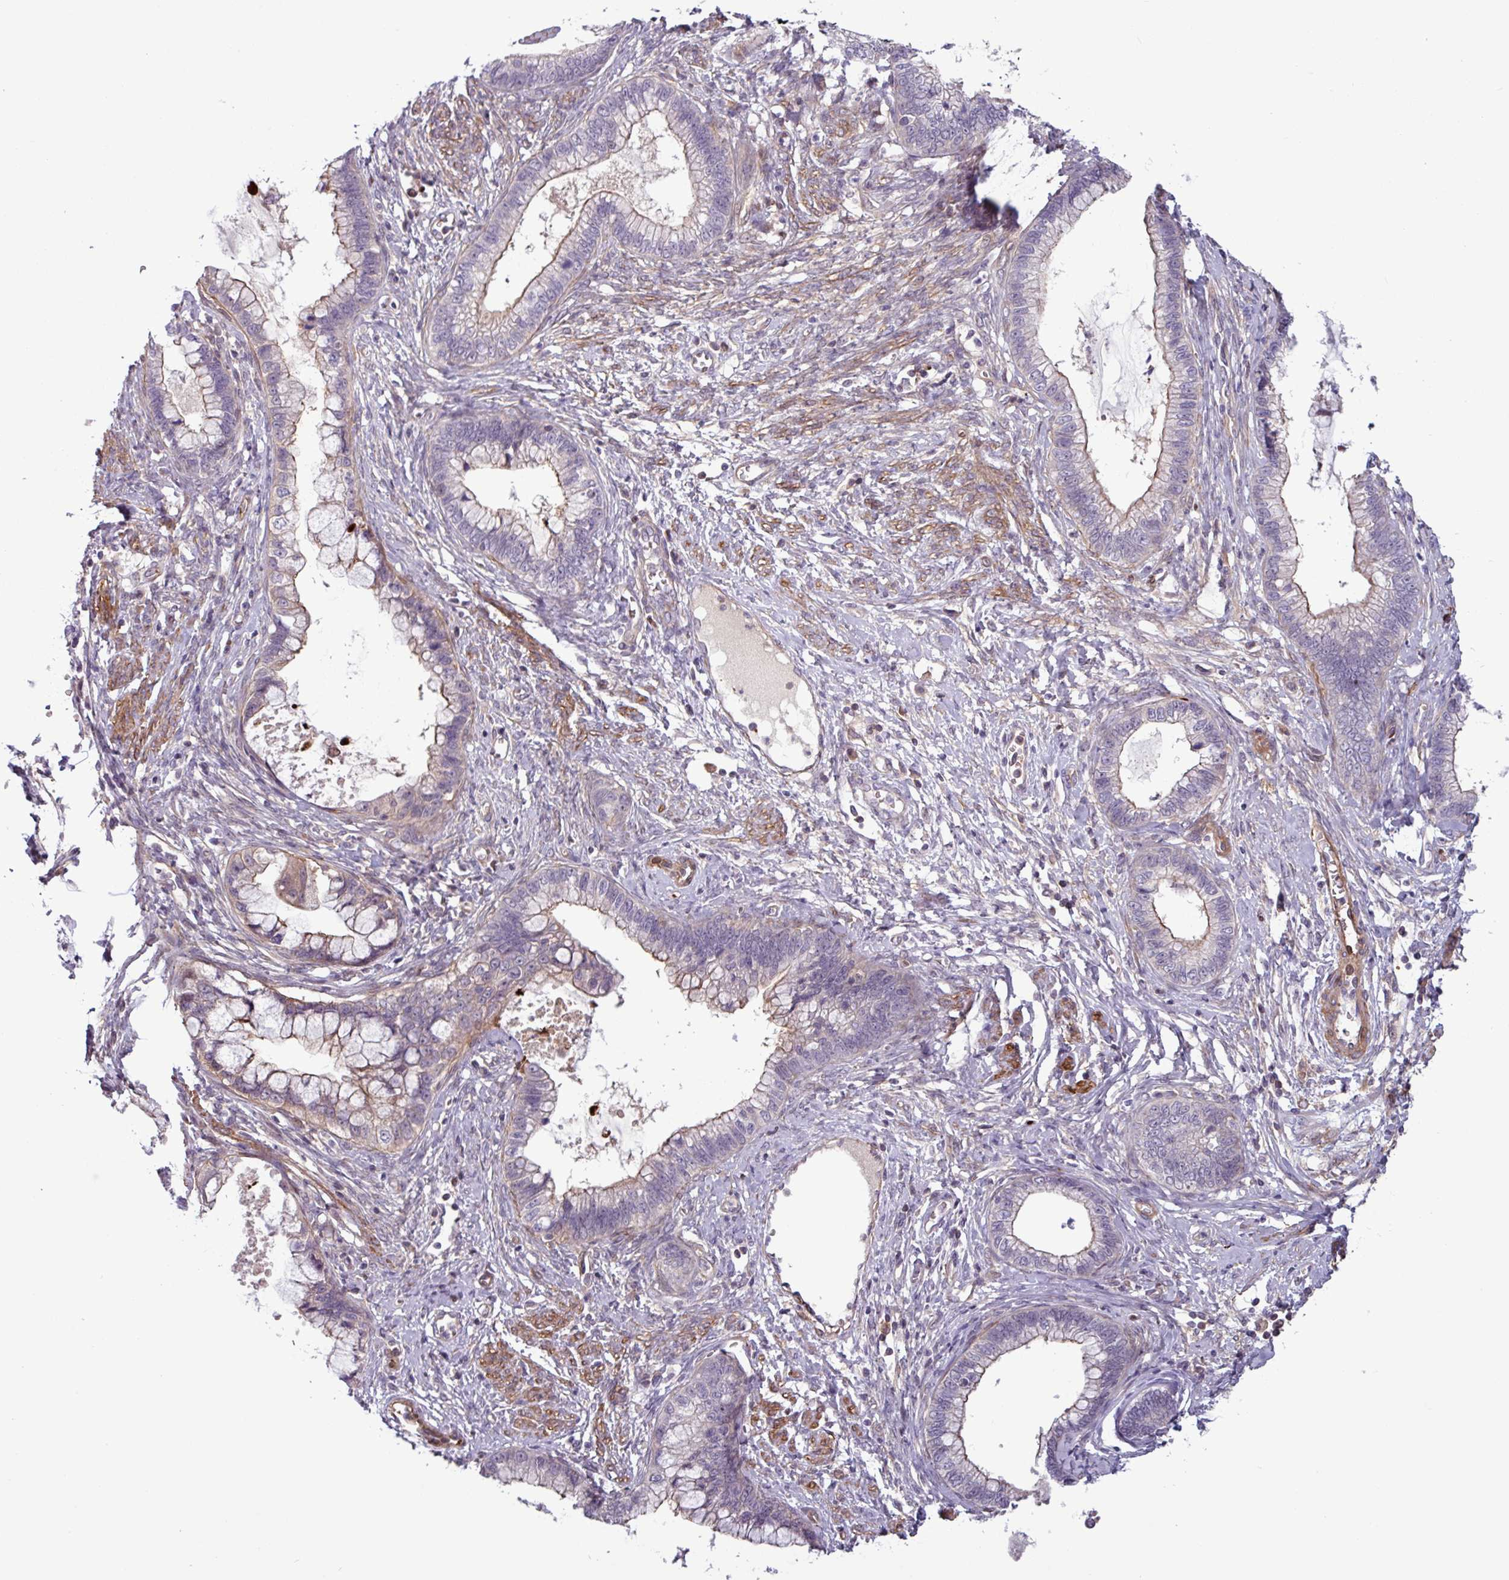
{"staining": {"intensity": "moderate", "quantity": "25%-75%", "location": "cytoplasmic/membranous"}, "tissue": "cervical cancer", "cell_type": "Tumor cells", "image_type": "cancer", "snomed": [{"axis": "morphology", "description": "Adenocarcinoma, NOS"}, {"axis": "topography", "description": "Cervix"}], "caption": "Immunohistochemical staining of cervical cancer exhibits medium levels of moderate cytoplasmic/membranous protein positivity in about 25%-75% of tumor cells.", "gene": "PCED1A", "patient": {"sex": "female", "age": 44}}